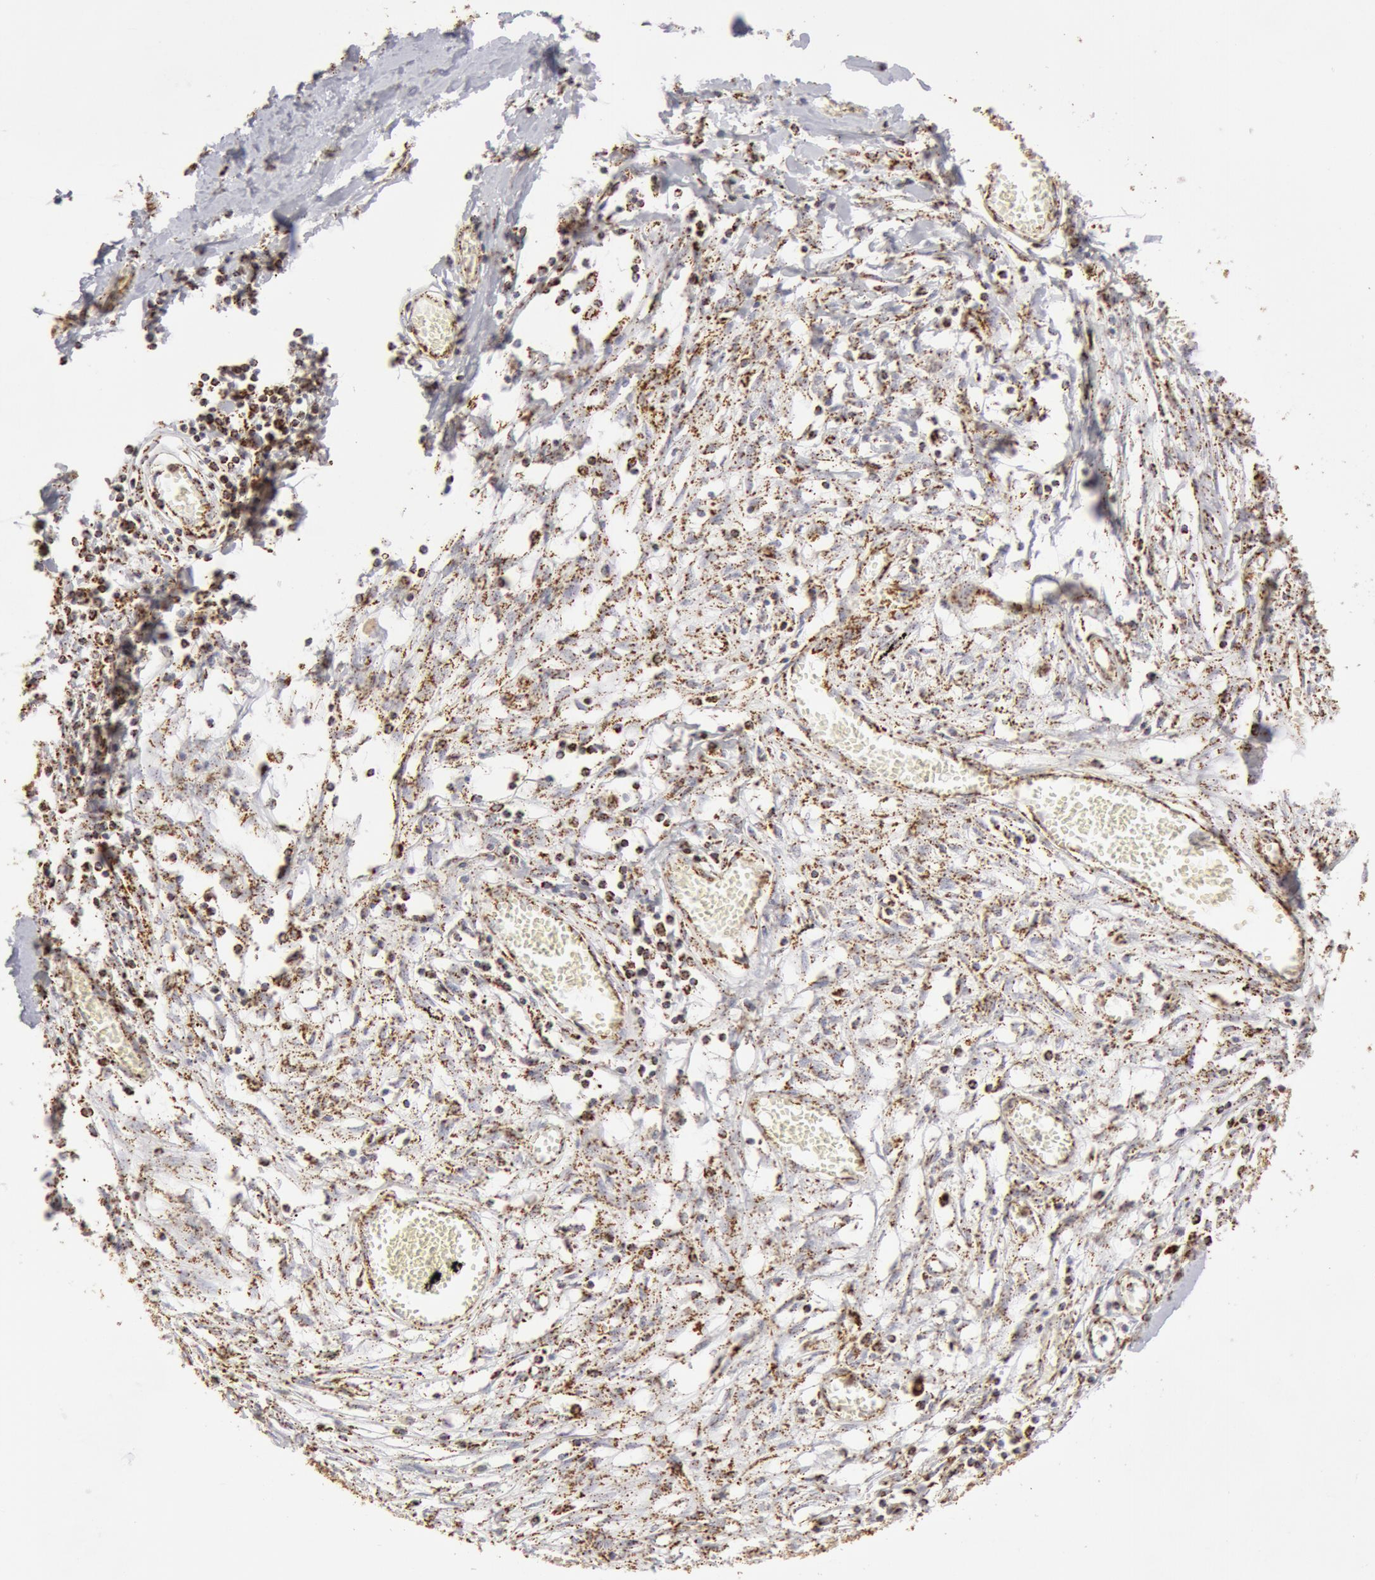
{"staining": {"intensity": "moderate", "quantity": ">75%", "location": "cytoplasmic/membranous"}, "tissue": "adipose tissue", "cell_type": "Adipocytes", "image_type": "normal", "snomed": [{"axis": "morphology", "description": "Normal tissue, NOS"}, {"axis": "morphology", "description": "Sarcoma, NOS"}, {"axis": "topography", "description": "Skin"}, {"axis": "topography", "description": "Soft tissue"}], "caption": "This is an image of immunohistochemistry (IHC) staining of normal adipose tissue, which shows moderate staining in the cytoplasmic/membranous of adipocytes.", "gene": "ATP5F1B", "patient": {"sex": "female", "age": 51}}